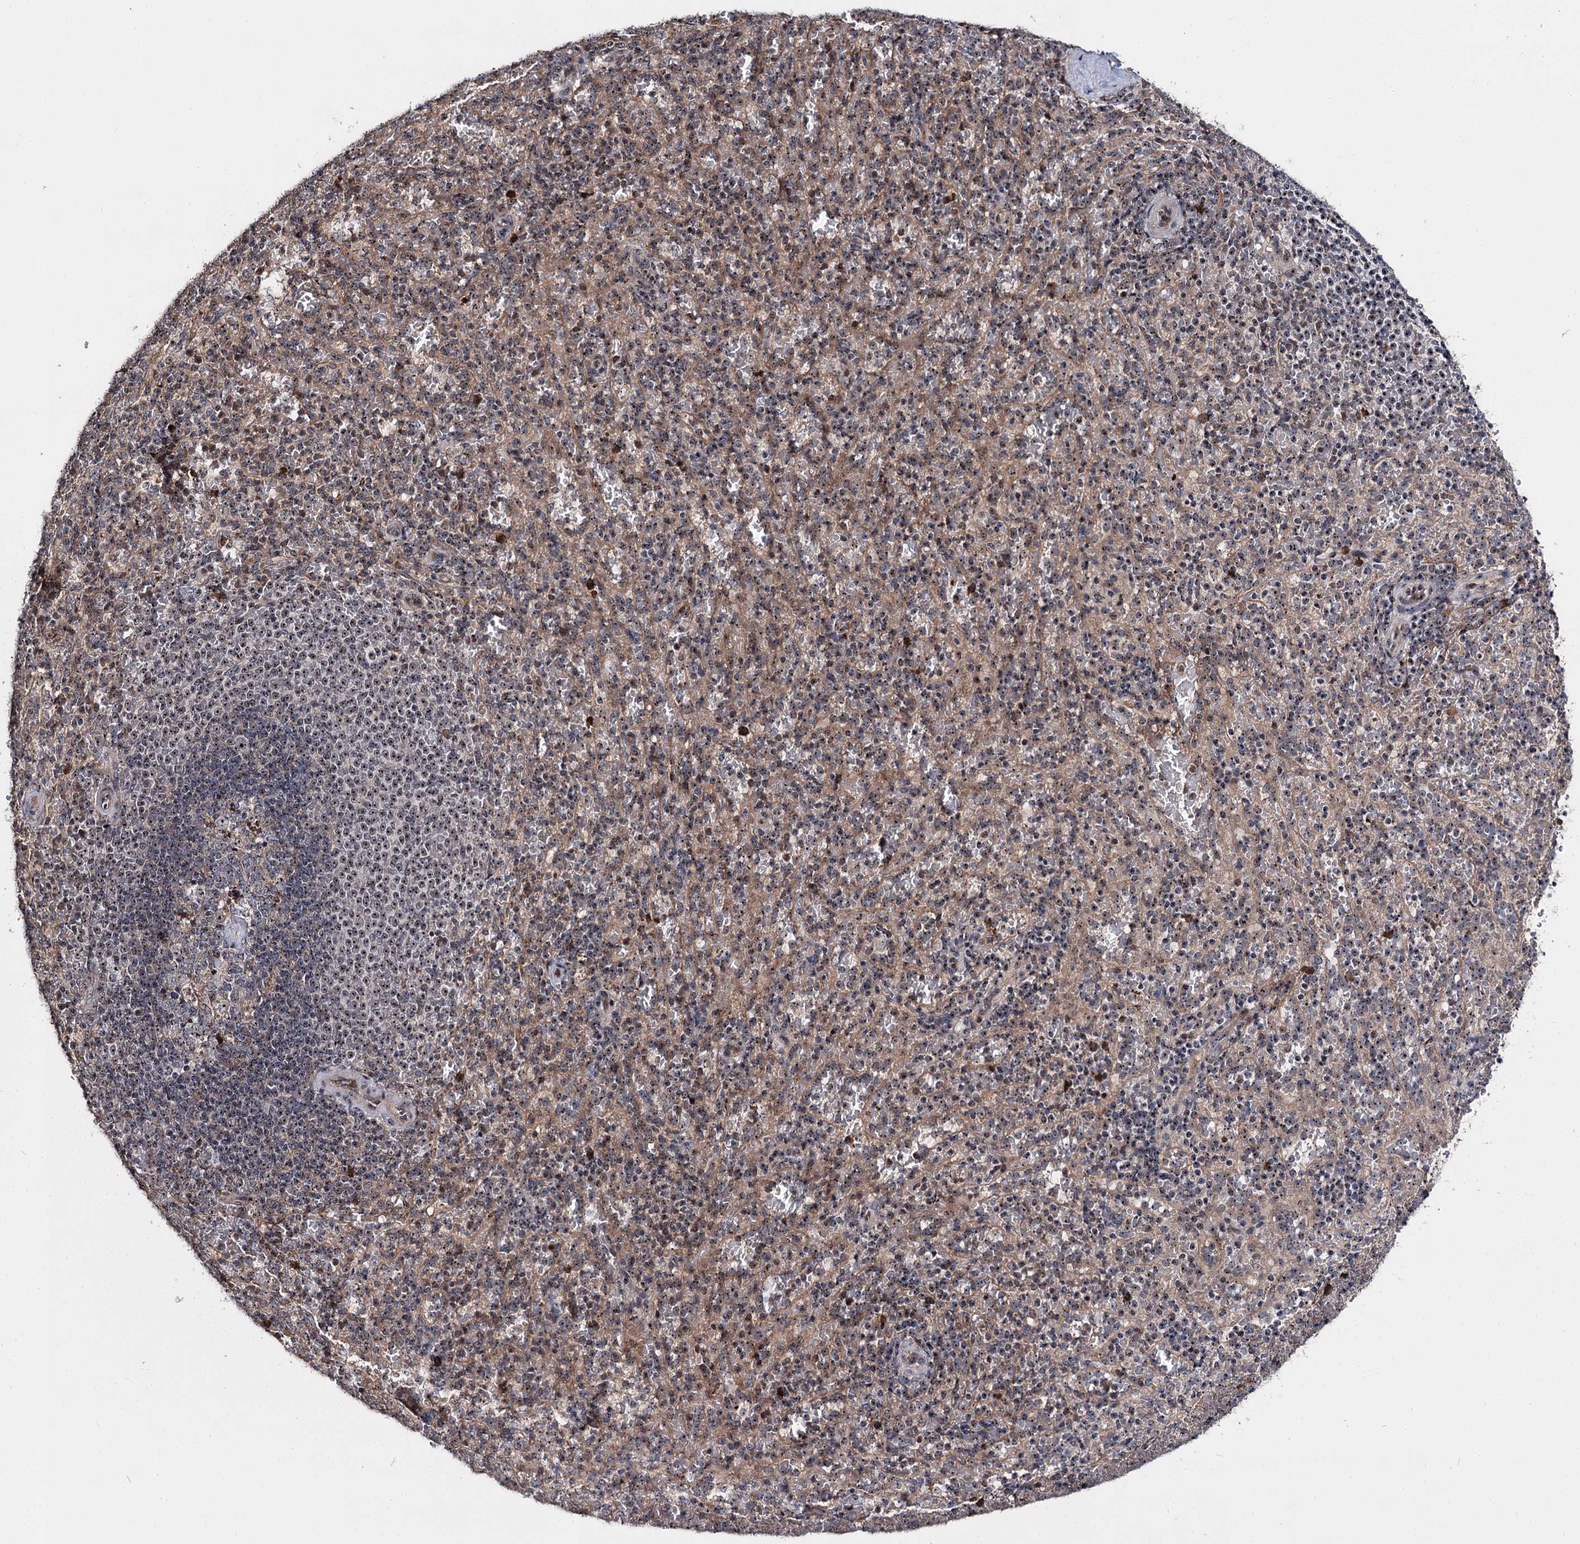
{"staining": {"intensity": "moderate", "quantity": "25%-75%", "location": "nuclear"}, "tissue": "spleen", "cell_type": "Cells in red pulp", "image_type": "normal", "snomed": [{"axis": "morphology", "description": "Normal tissue, NOS"}, {"axis": "topography", "description": "Spleen"}], "caption": "Moderate nuclear positivity is present in approximately 25%-75% of cells in red pulp in normal spleen.", "gene": "SUPT20H", "patient": {"sex": "female", "age": 21}}